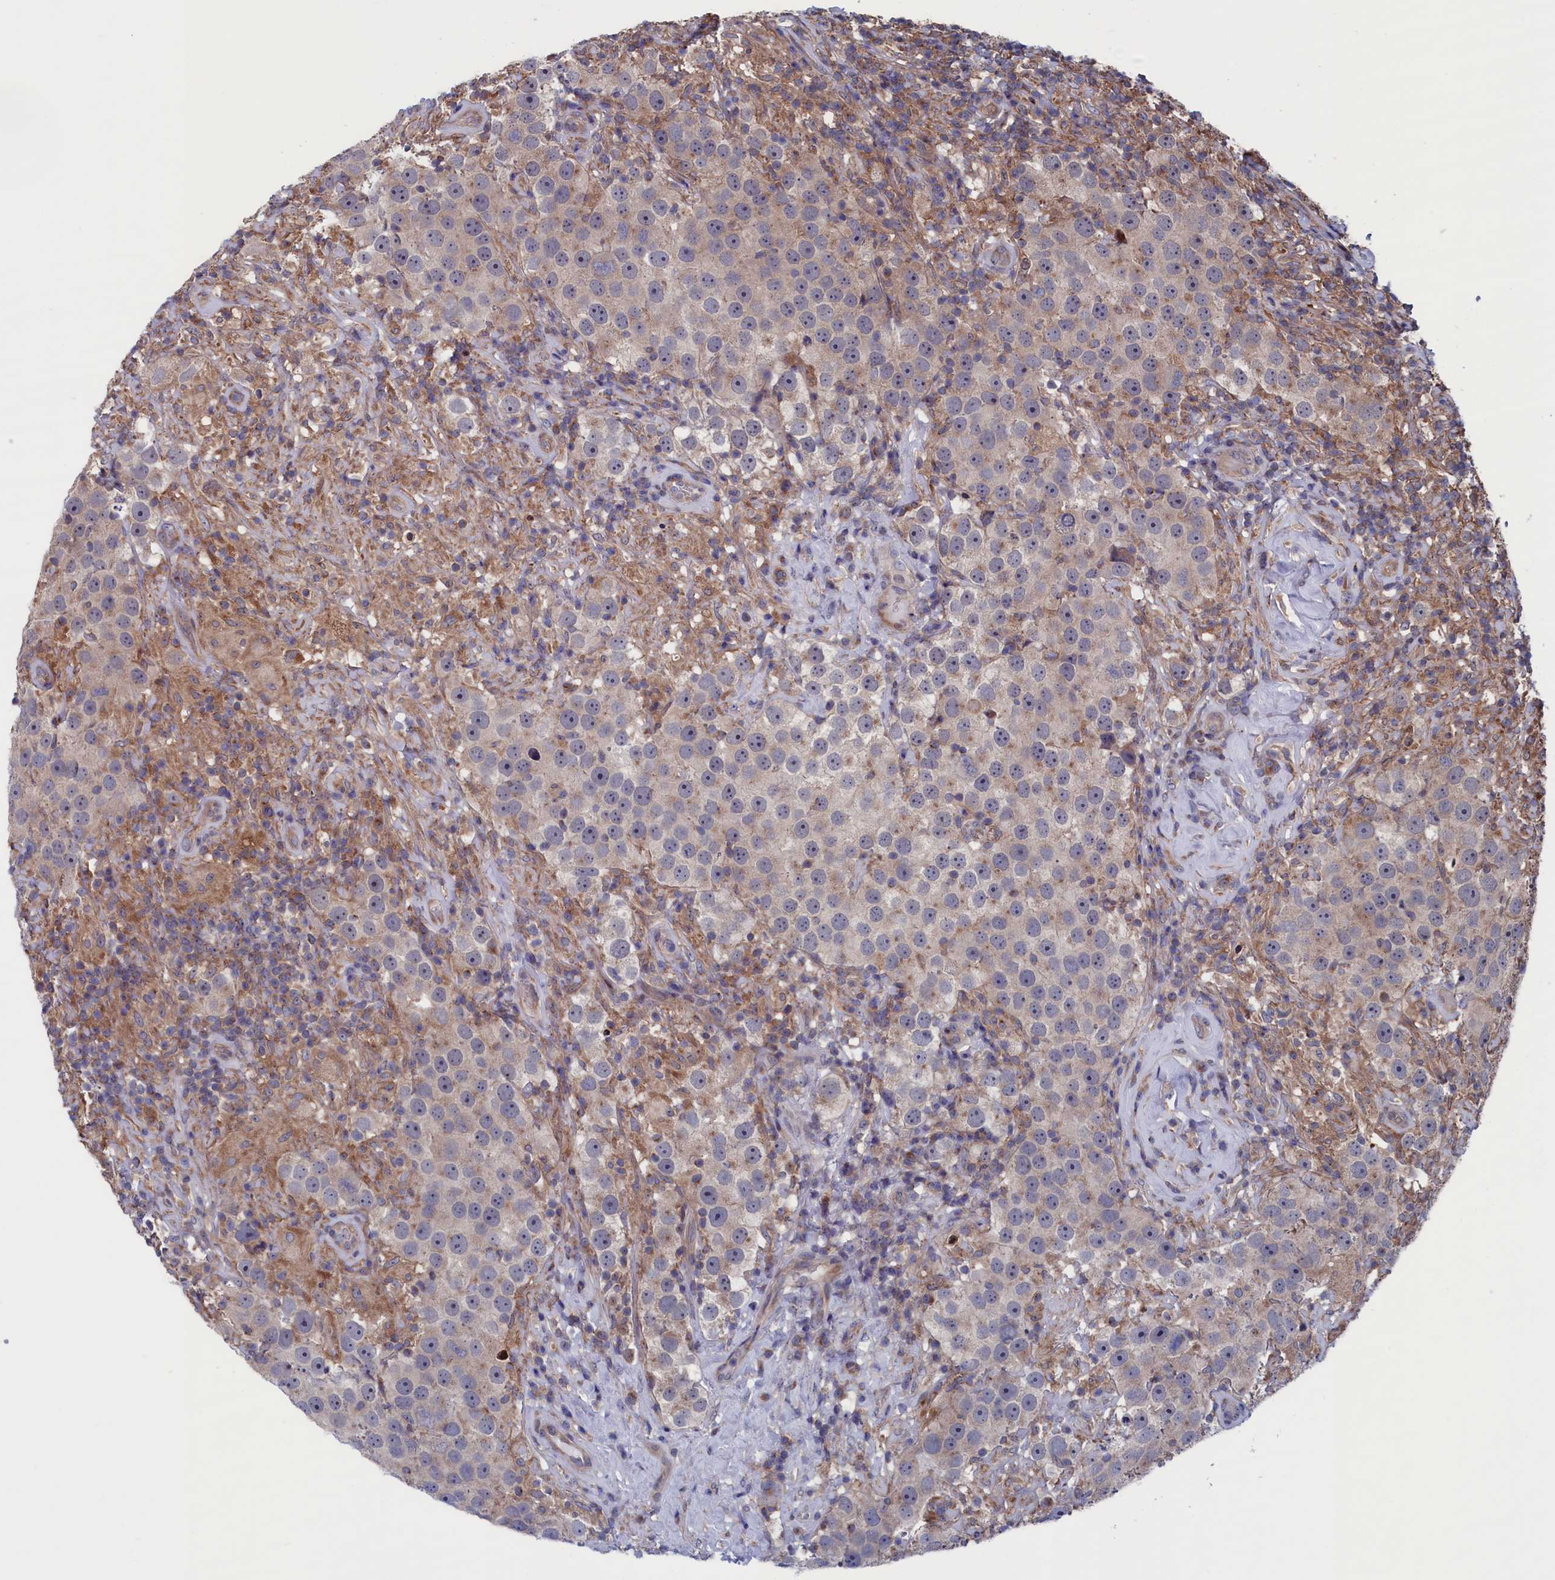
{"staining": {"intensity": "weak", "quantity": "<25%", "location": "cytoplasmic/membranous"}, "tissue": "testis cancer", "cell_type": "Tumor cells", "image_type": "cancer", "snomed": [{"axis": "morphology", "description": "Seminoma, NOS"}, {"axis": "topography", "description": "Testis"}], "caption": "Tumor cells are negative for protein expression in human testis cancer (seminoma). (Brightfield microscopy of DAB (3,3'-diaminobenzidine) immunohistochemistry at high magnification).", "gene": "SPATA13", "patient": {"sex": "male", "age": 49}}